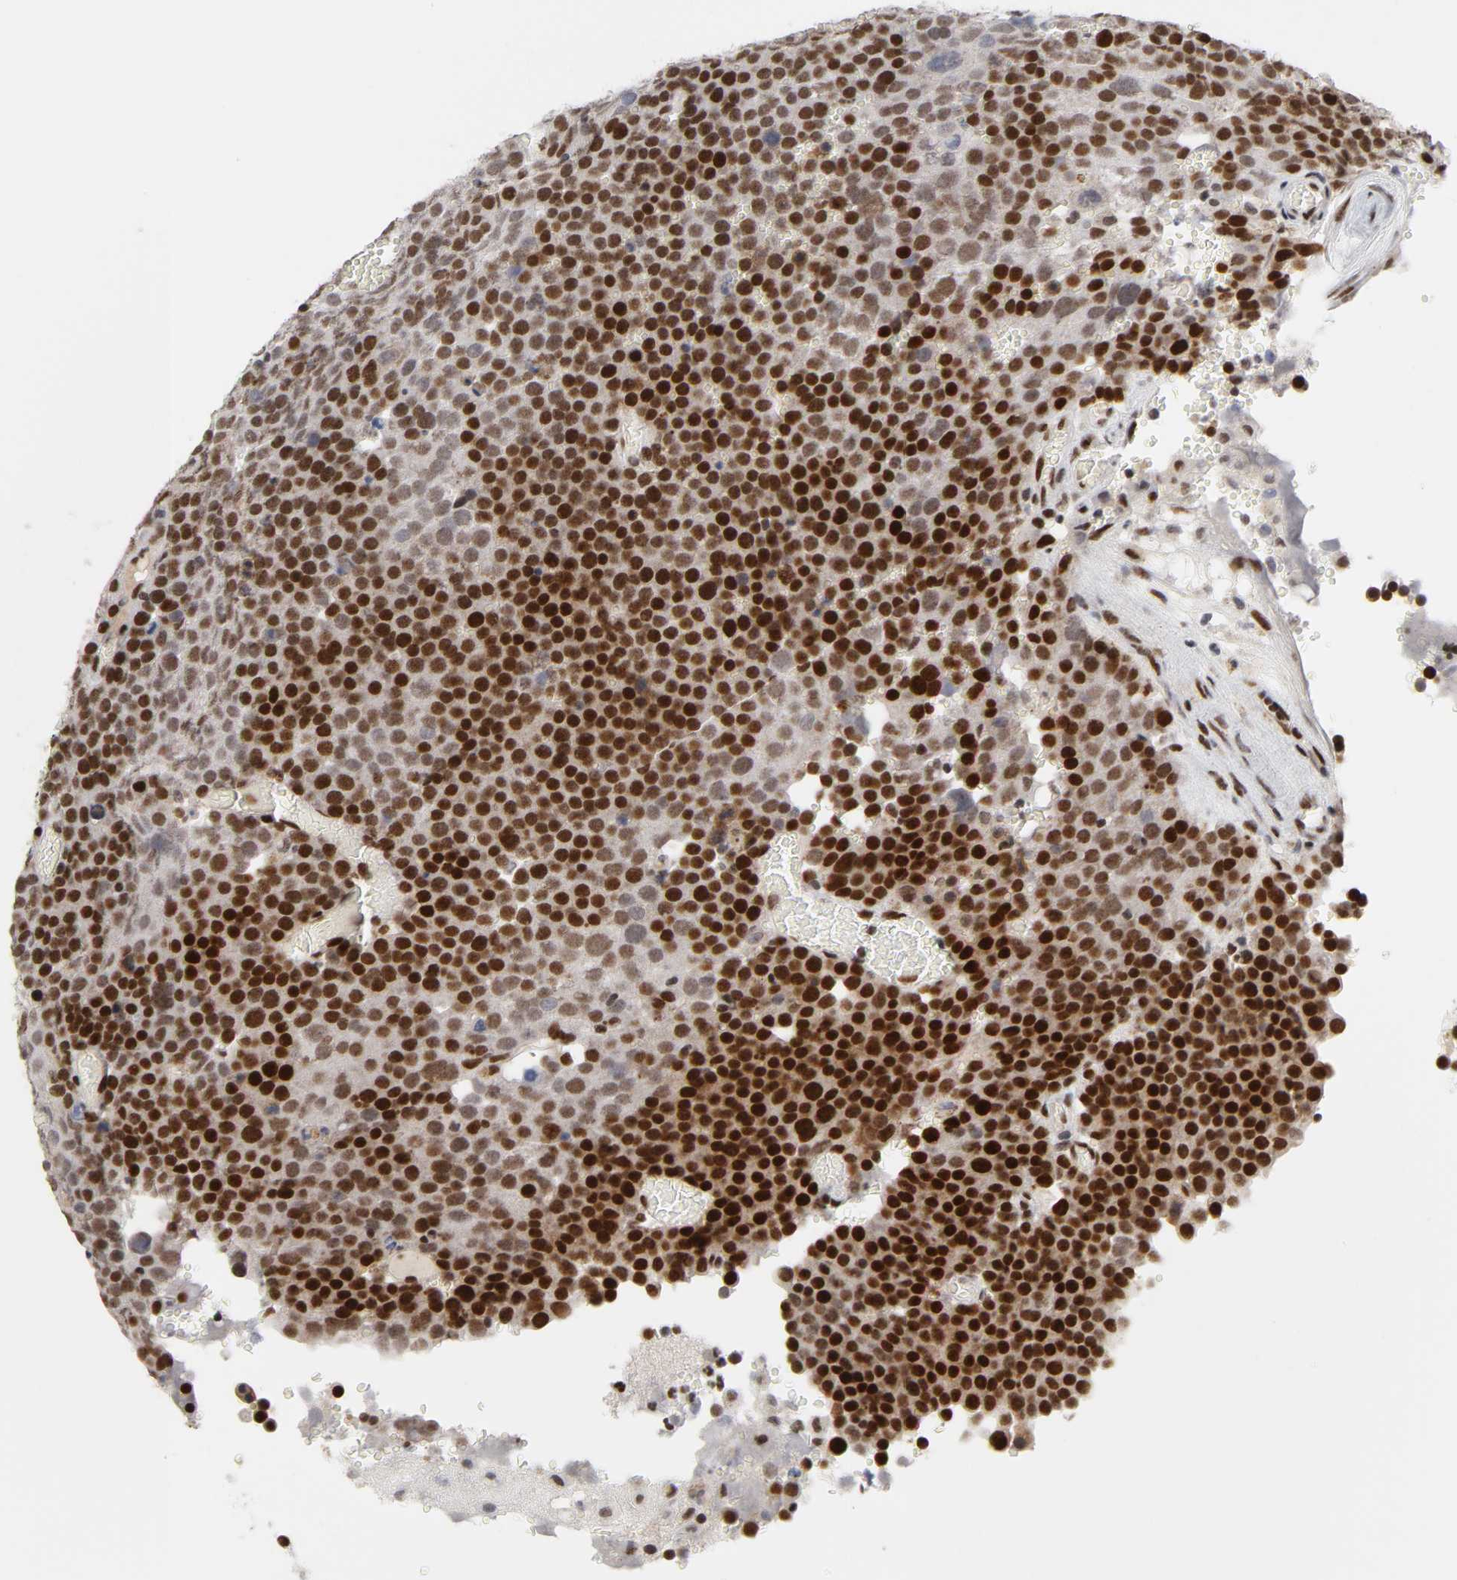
{"staining": {"intensity": "strong", "quantity": ">75%", "location": "nuclear"}, "tissue": "testis cancer", "cell_type": "Tumor cells", "image_type": "cancer", "snomed": [{"axis": "morphology", "description": "Seminoma, NOS"}, {"axis": "topography", "description": "Testis"}], "caption": "Immunohistochemistry histopathology image of human seminoma (testis) stained for a protein (brown), which reveals high levels of strong nuclear positivity in approximately >75% of tumor cells.", "gene": "CREBBP", "patient": {"sex": "male", "age": 71}}